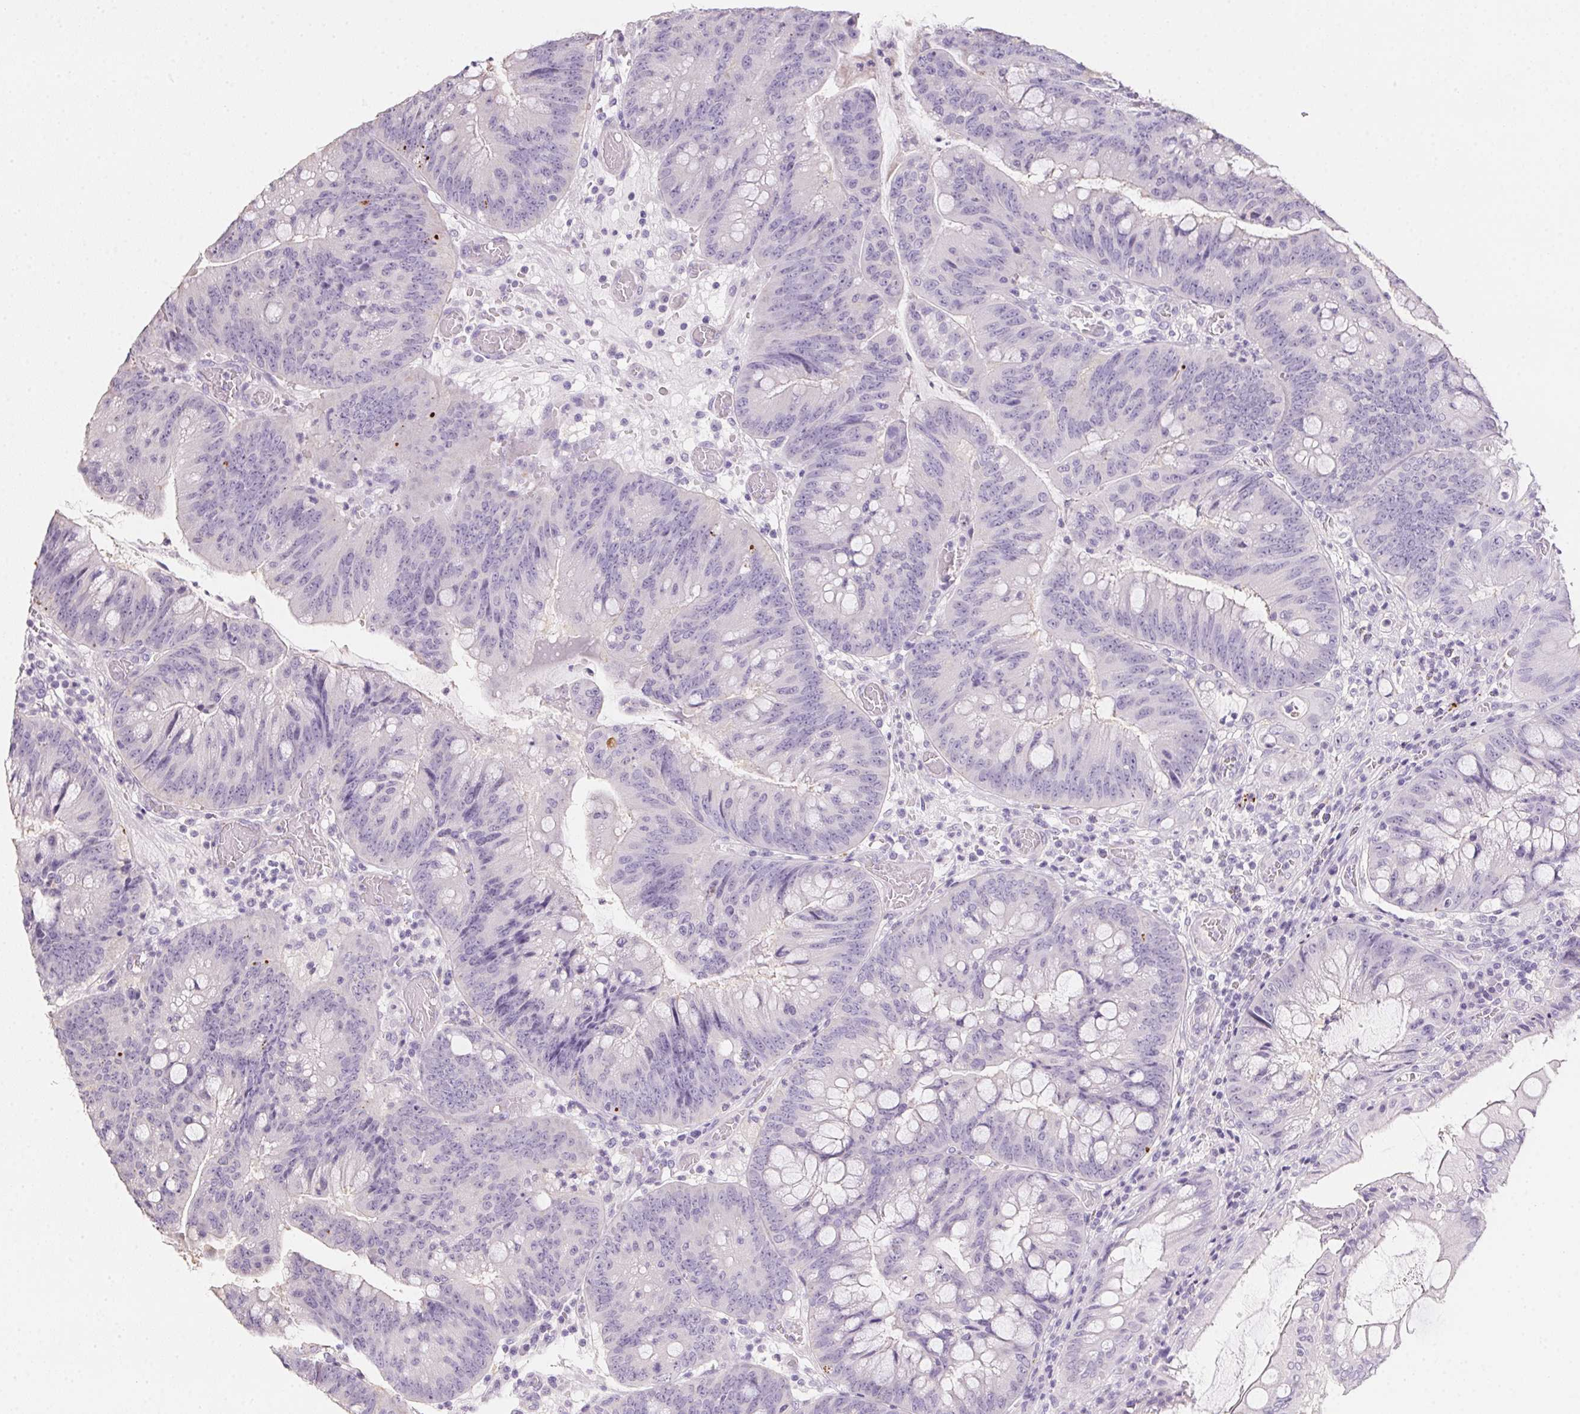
{"staining": {"intensity": "negative", "quantity": "none", "location": "none"}, "tissue": "colorectal cancer", "cell_type": "Tumor cells", "image_type": "cancer", "snomed": [{"axis": "morphology", "description": "Adenocarcinoma, NOS"}, {"axis": "topography", "description": "Colon"}], "caption": "This is an immunohistochemistry photomicrograph of colorectal cancer. There is no positivity in tumor cells.", "gene": "MYL4", "patient": {"sex": "male", "age": 62}}